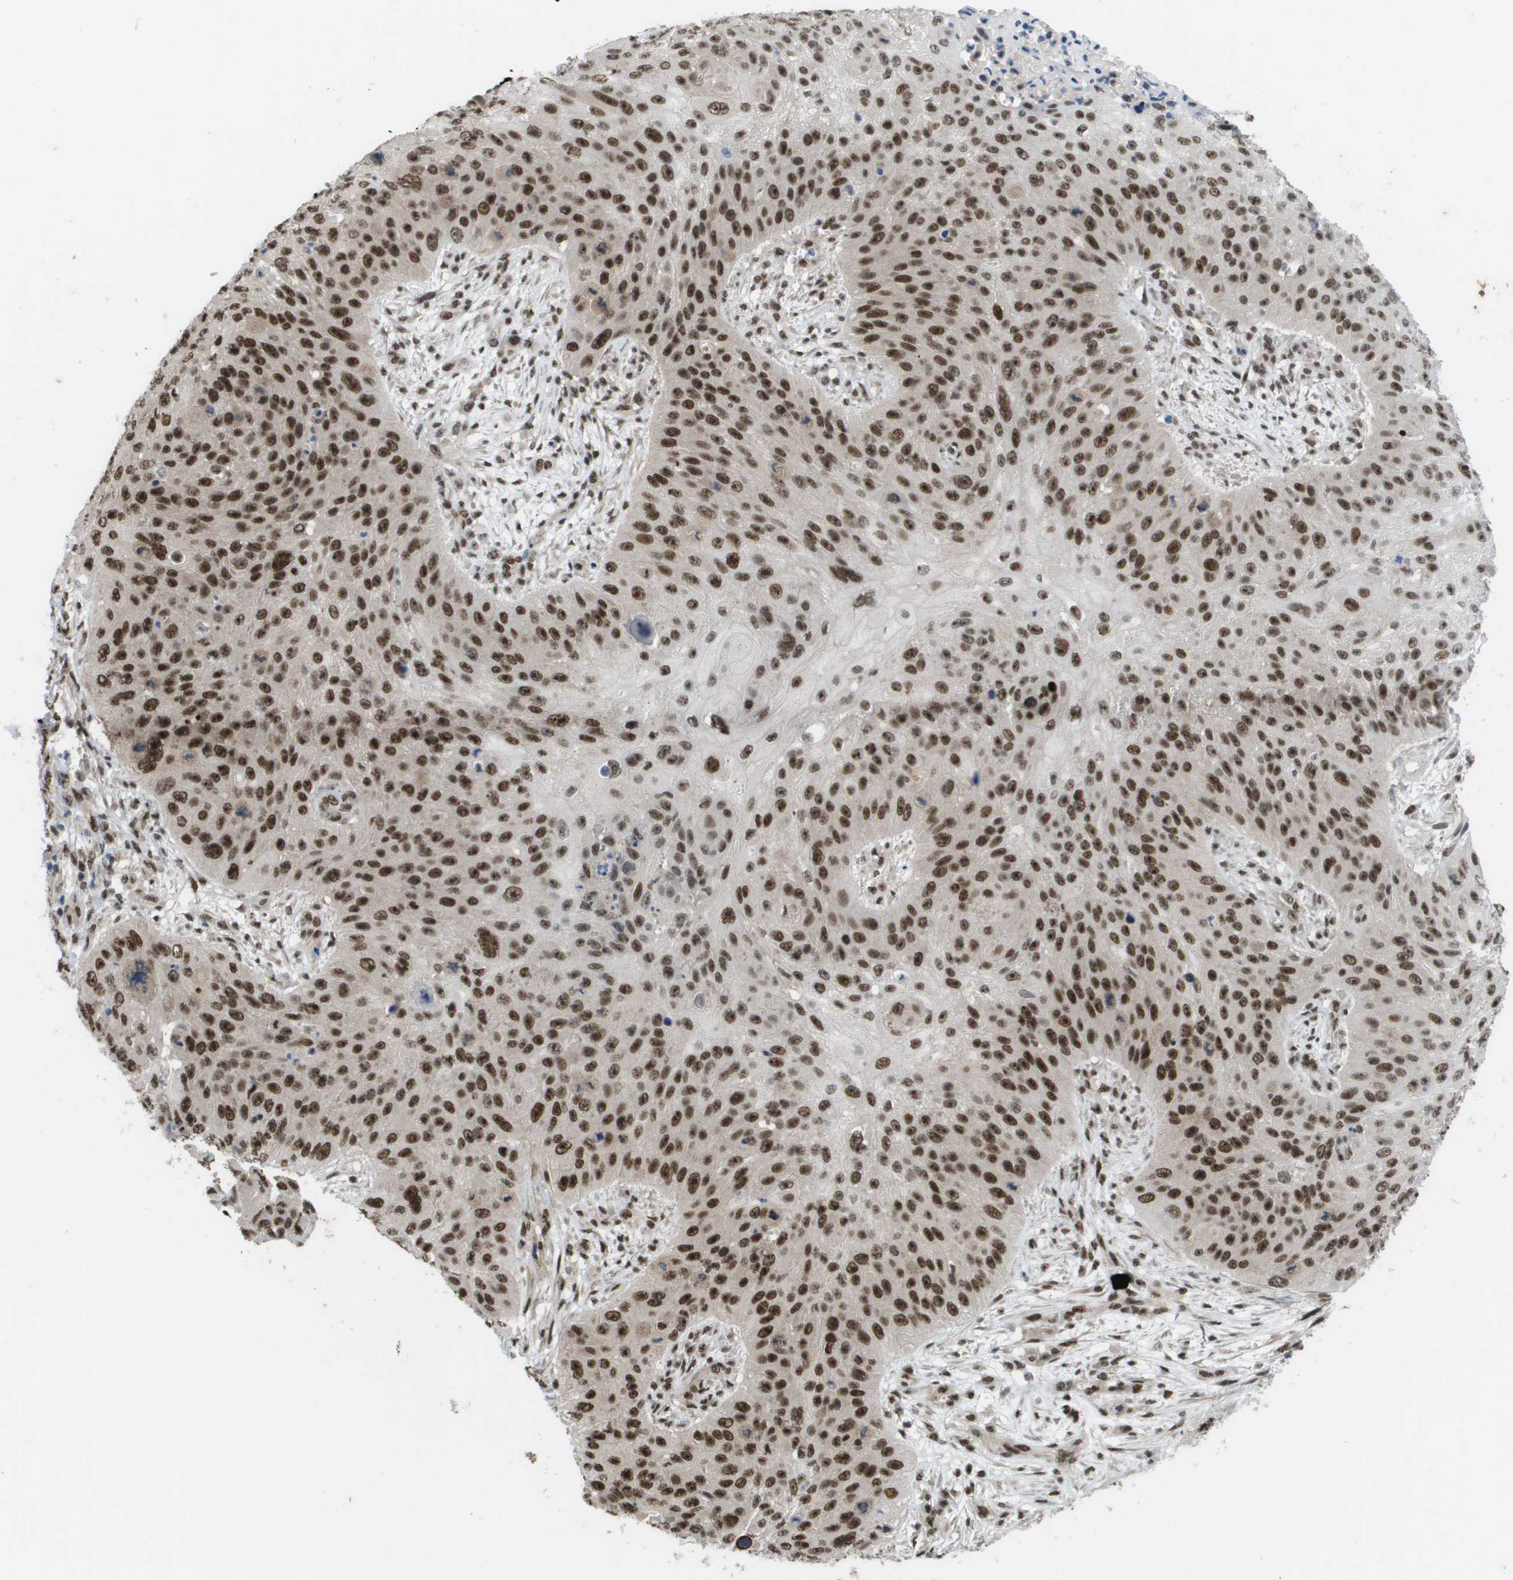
{"staining": {"intensity": "strong", "quantity": ">75%", "location": "nuclear"}, "tissue": "skin cancer", "cell_type": "Tumor cells", "image_type": "cancer", "snomed": [{"axis": "morphology", "description": "Squamous cell carcinoma, NOS"}, {"axis": "topography", "description": "Skin"}], "caption": "Immunohistochemical staining of skin squamous cell carcinoma exhibits high levels of strong nuclear protein staining in about >75% of tumor cells. (brown staining indicates protein expression, while blue staining denotes nuclei).", "gene": "CDT1", "patient": {"sex": "female", "age": 80}}